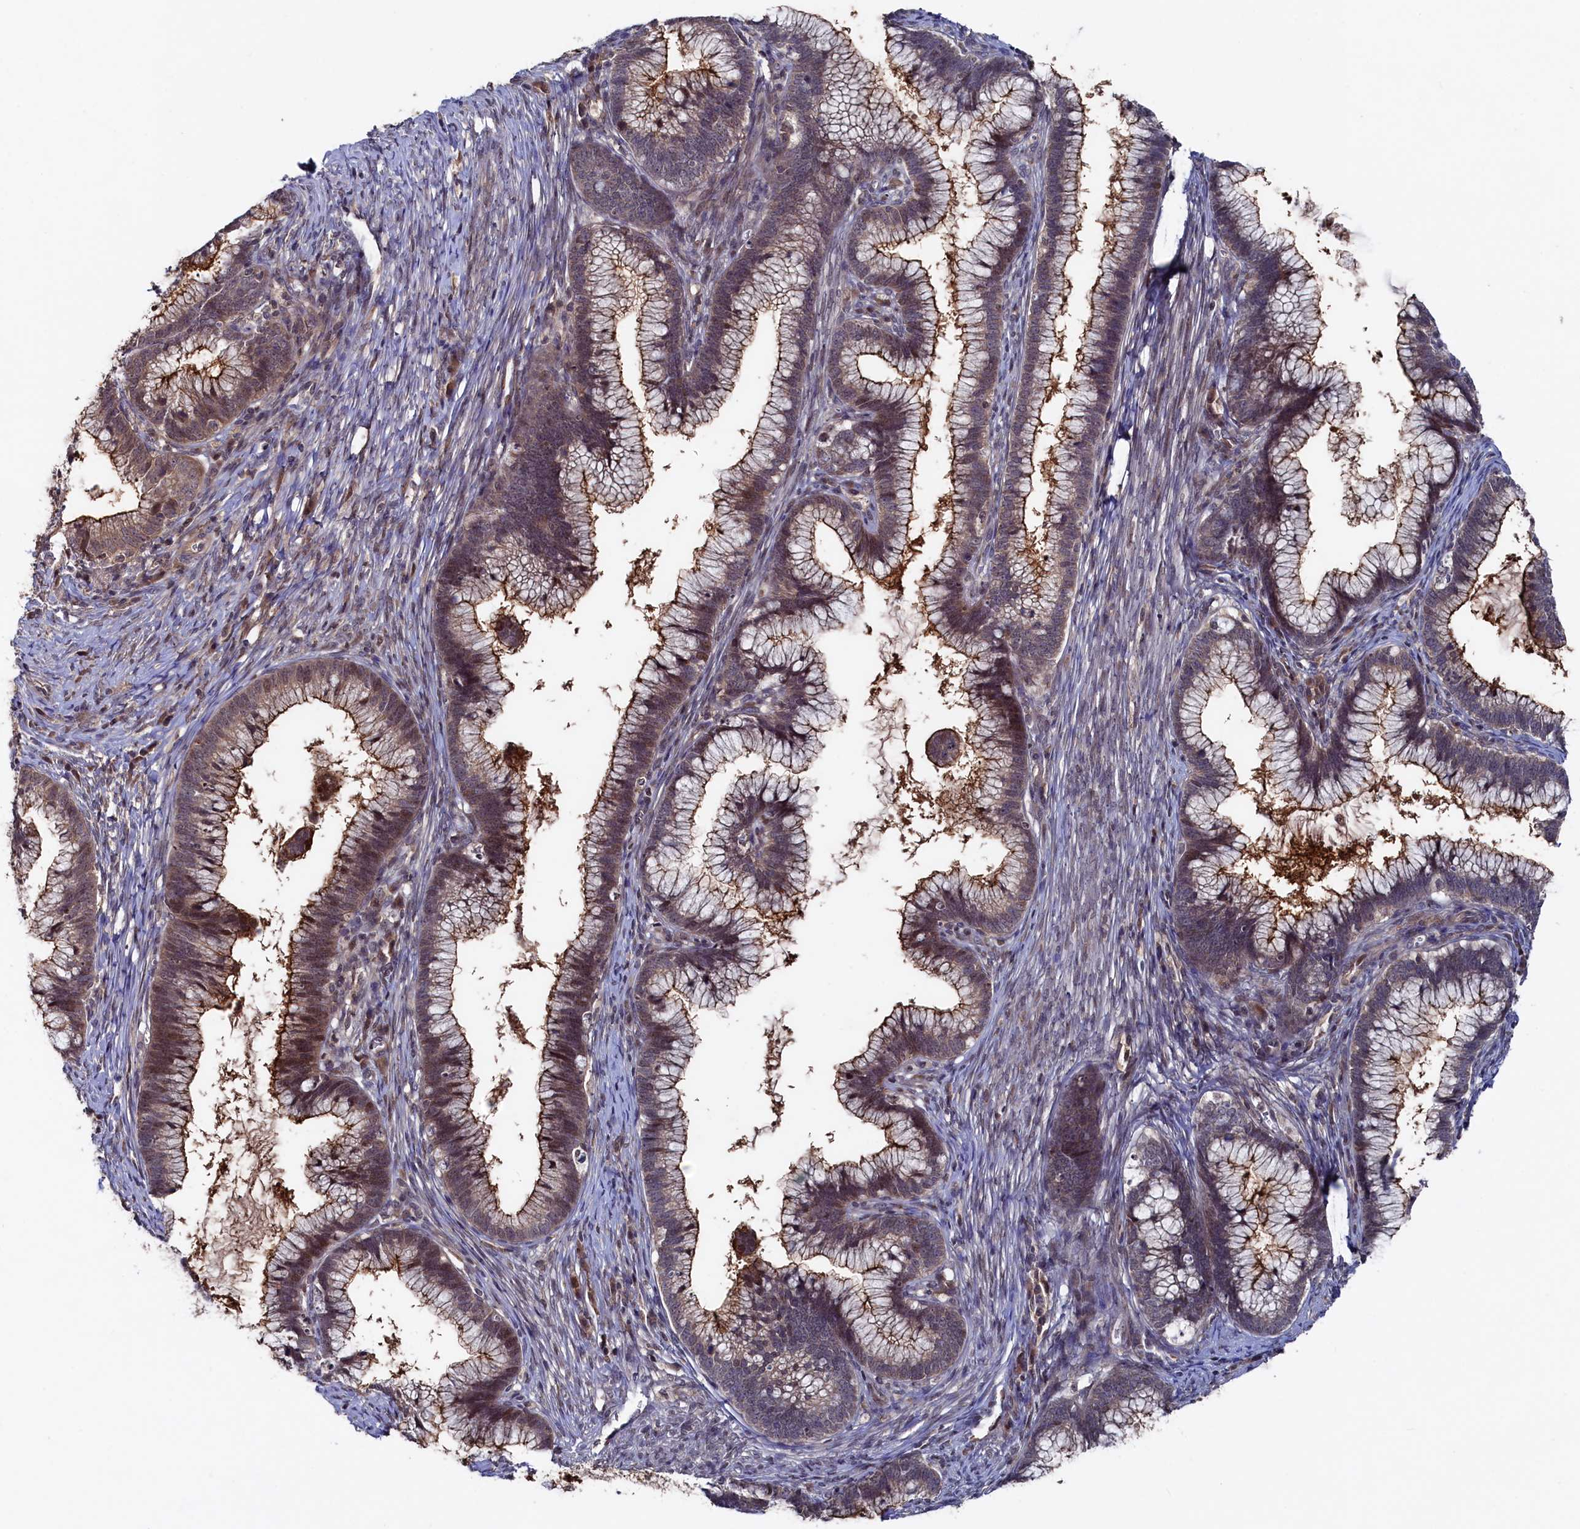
{"staining": {"intensity": "moderate", "quantity": "25%-75%", "location": "cytoplasmic/membranous"}, "tissue": "cervical cancer", "cell_type": "Tumor cells", "image_type": "cancer", "snomed": [{"axis": "morphology", "description": "Adenocarcinoma, NOS"}, {"axis": "topography", "description": "Cervix"}], "caption": "The histopathology image shows immunohistochemical staining of cervical adenocarcinoma. There is moderate cytoplasmic/membranous positivity is seen in about 25%-75% of tumor cells.", "gene": "TMC5", "patient": {"sex": "female", "age": 36}}